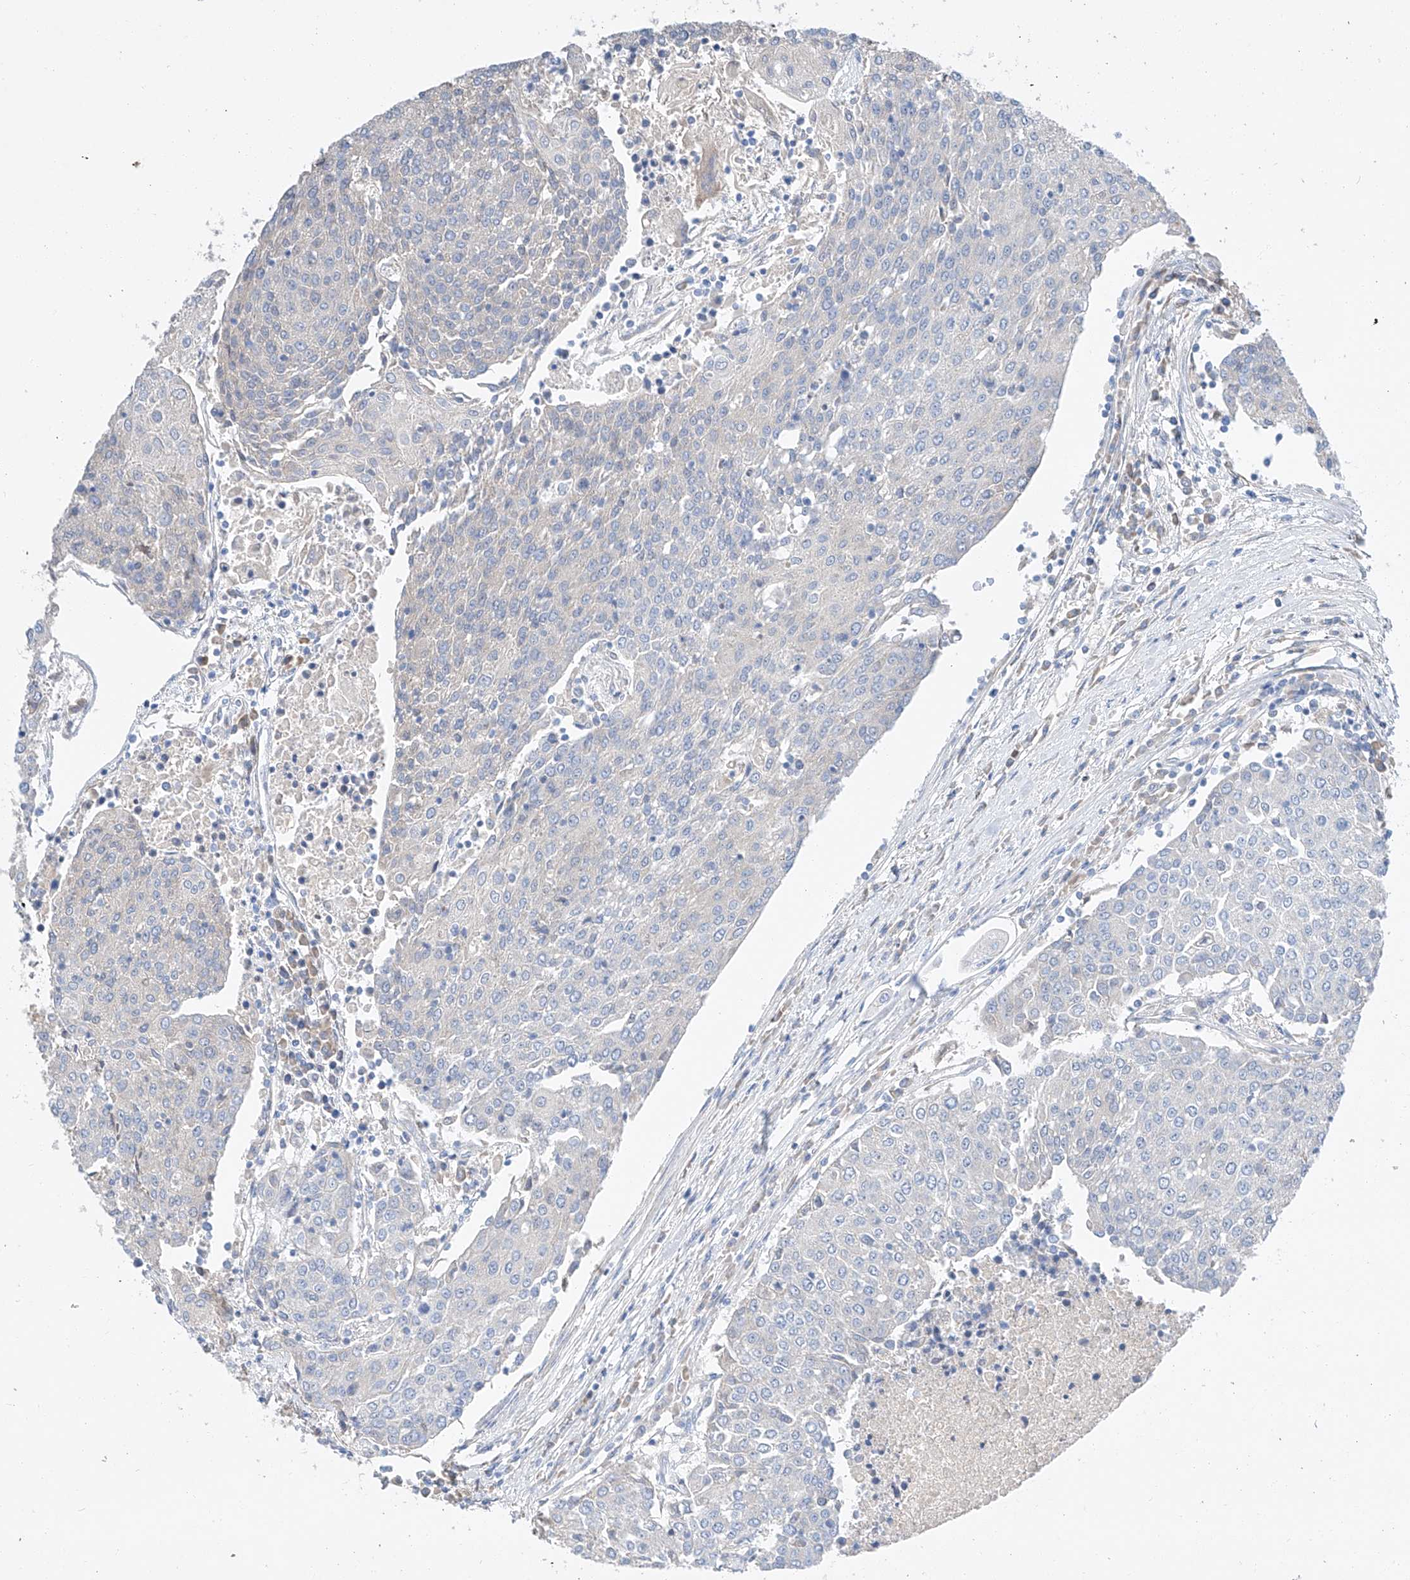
{"staining": {"intensity": "negative", "quantity": "none", "location": "none"}, "tissue": "urothelial cancer", "cell_type": "Tumor cells", "image_type": "cancer", "snomed": [{"axis": "morphology", "description": "Urothelial carcinoma, High grade"}, {"axis": "topography", "description": "Urinary bladder"}], "caption": "DAB (3,3'-diaminobenzidine) immunohistochemical staining of human urothelial cancer displays no significant staining in tumor cells.", "gene": "RUSC1", "patient": {"sex": "female", "age": 85}}